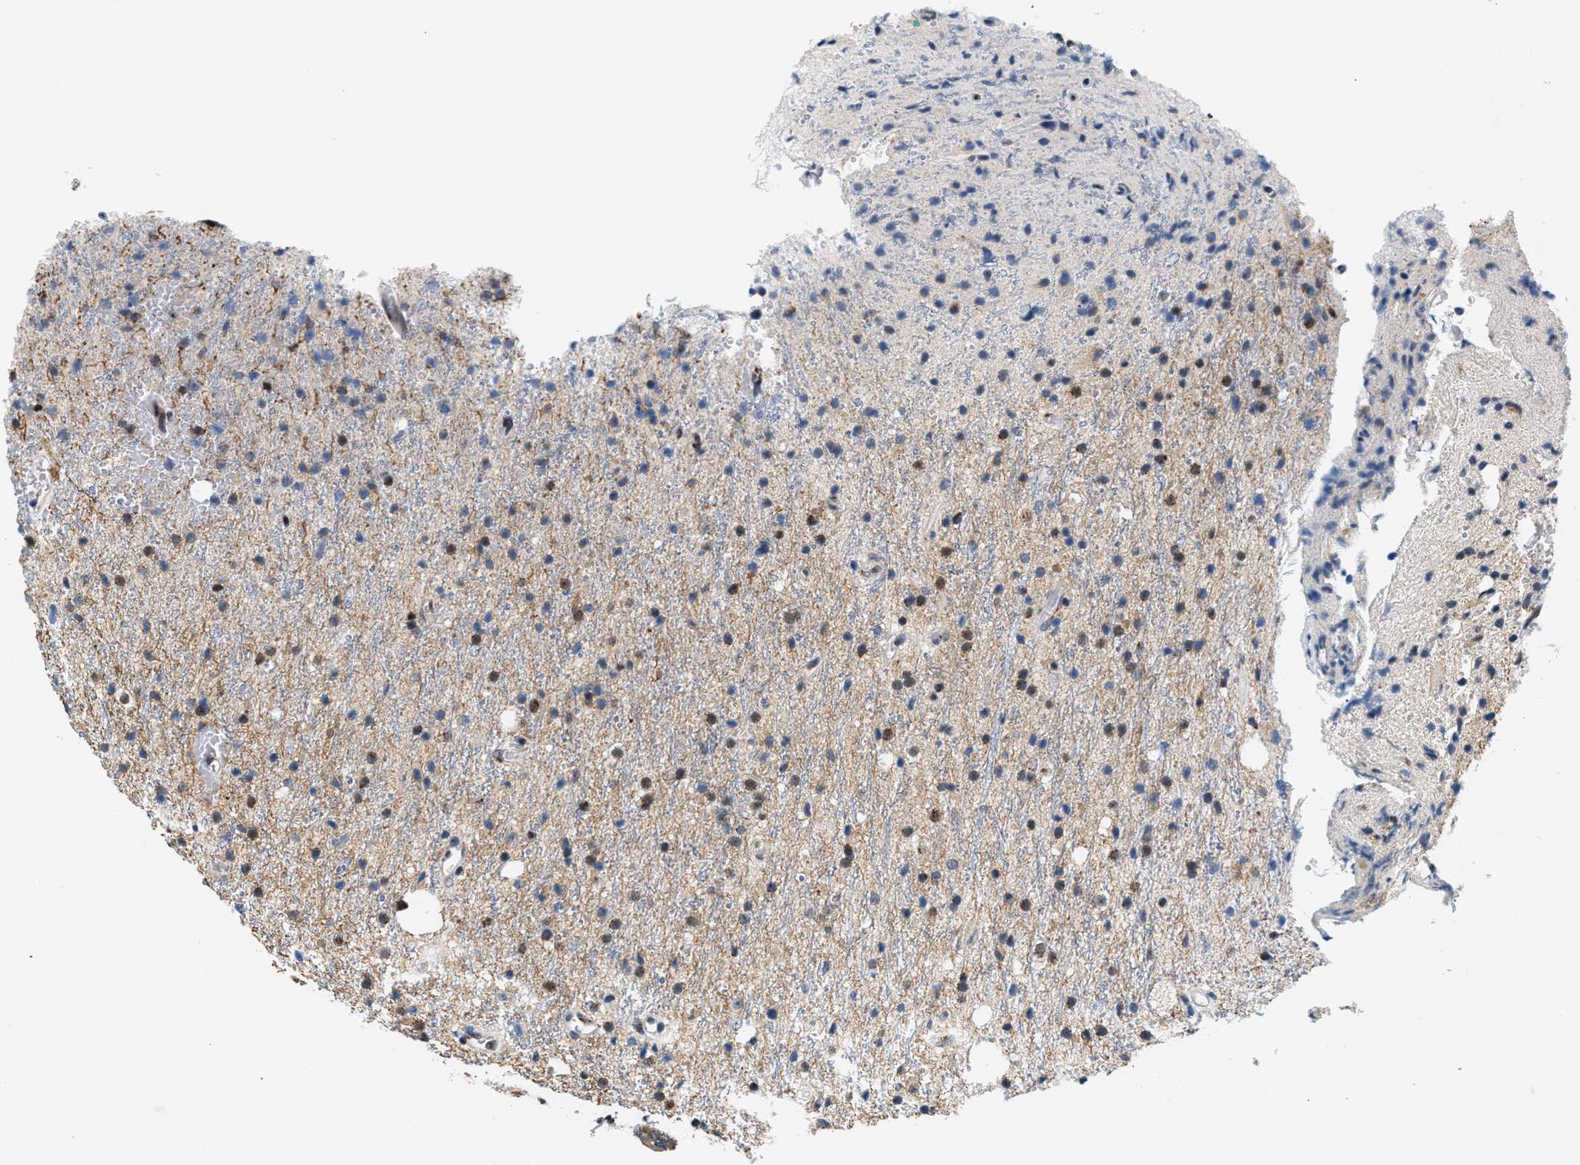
{"staining": {"intensity": "weak", "quantity": "25%-75%", "location": "cytoplasmic/membranous,nuclear"}, "tissue": "glioma", "cell_type": "Tumor cells", "image_type": "cancer", "snomed": [{"axis": "morphology", "description": "Glioma, malignant, High grade"}, {"axis": "topography", "description": "Brain"}], "caption": "Immunohistochemistry (IHC) (DAB (3,3'-diaminobenzidine)) staining of human malignant glioma (high-grade) shows weak cytoplasmic/membranous and nuclear protein expression in approximately 25%-75% of tumor cells. (brown staining indicates protein expression, while blue staining denotes nuclei).", "gene": "KCNMB2", "patient": {"sex": "male", "age": 47}}